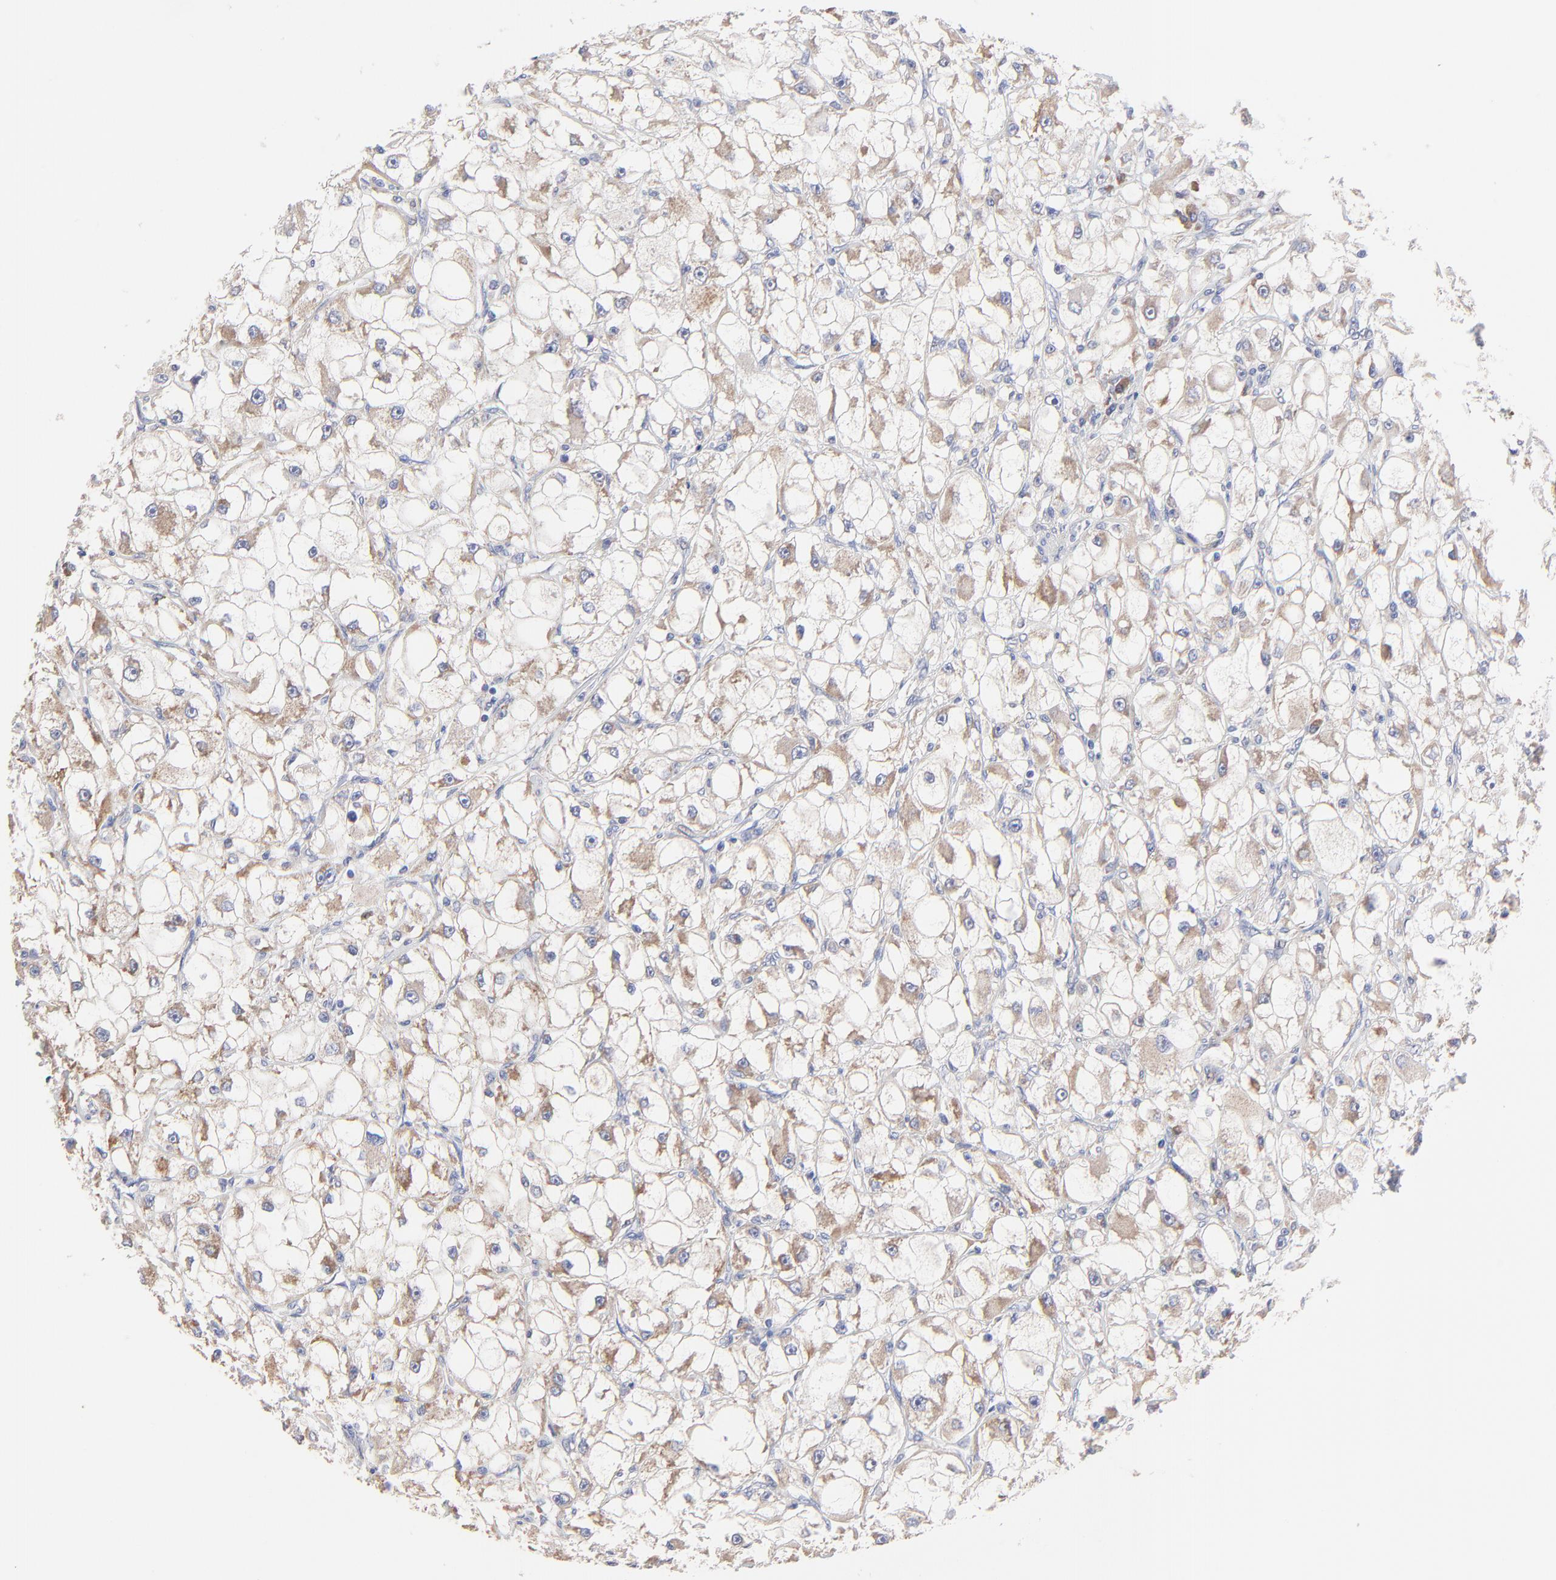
{"staining": {"intensity": "weak", "quantity": ">75%", "location": "cytoplasmic/membranous"}, "tissue": "renal cancer", "cell_type": "Tumor cells", "image_type": "cancer", "snomed": [{"axis": "morphology", "description": "Adenocarcinoma, NOS"}, {"axis": "topography", "description": "Kidney"}], "caption": "Weak cytoplasmic/membranous positivity is identified in about >75% of tumor cells in renal cancer (adenocarcinoma).", "gene": "PPFIBP2", "patient": {"sex": "female", "age": 73}}